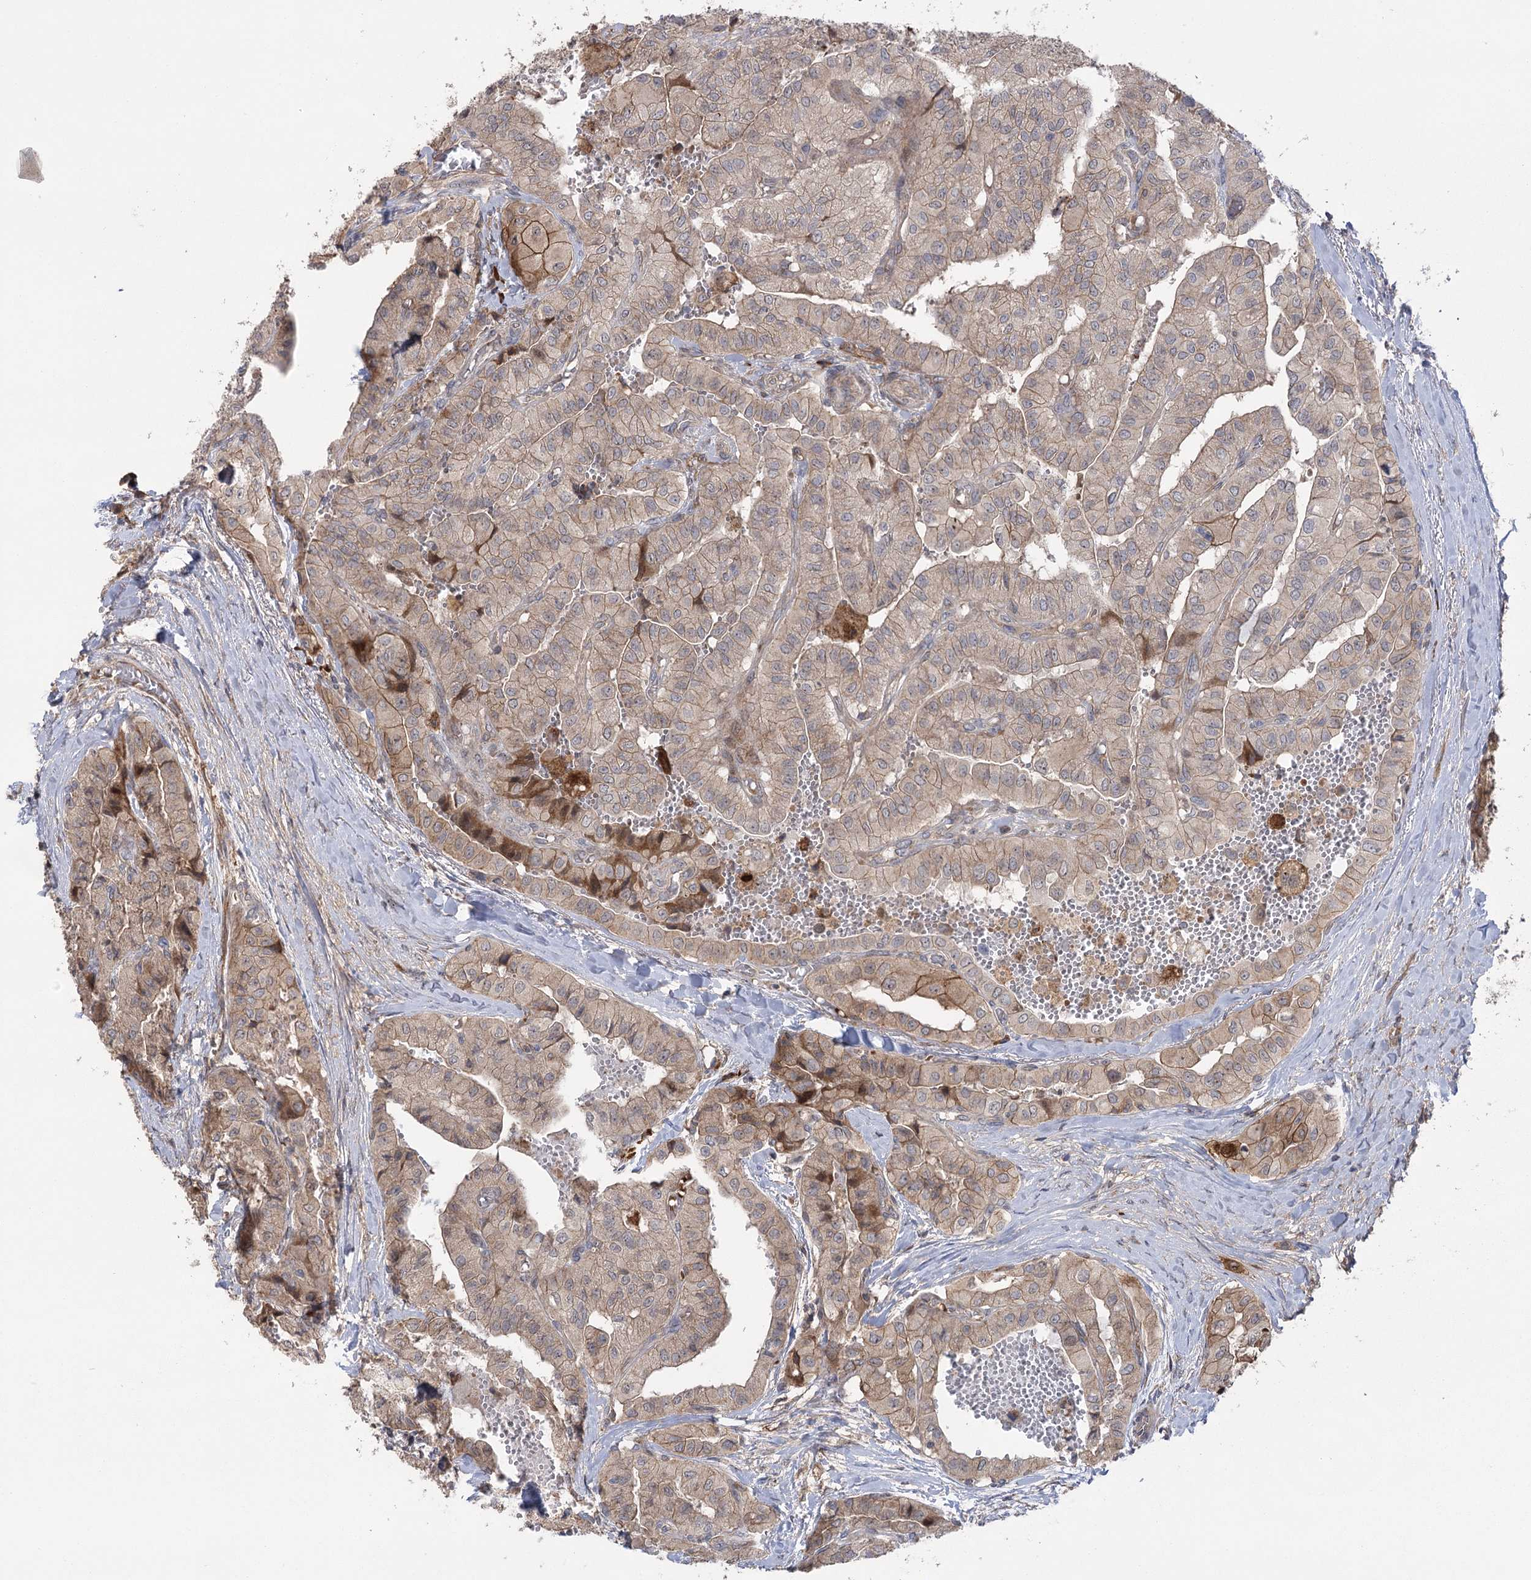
{"staining": {"intensity": "moderate", "quantity": ">75%", "location": "cytoplasmic/membranous"}, "tissue": "thyroid cancer", "cell_type": "Tumor cells", "image_type": "cancer", "snomed": [{"axis": "morphology", "description": "Papillary adenocarcinoma, NOS"}, {"axis": "topography", "description": "Thyroid gland"}], "caption": "This is a histology image of immunohistochemistry staining of papillary adenocarcinoma (thyroid), which shows moderate expression in the cytoplasmic/membranous of tumor cells.", "gene": "KCNN2", "patient": {"sex": "female", "age": 59}}